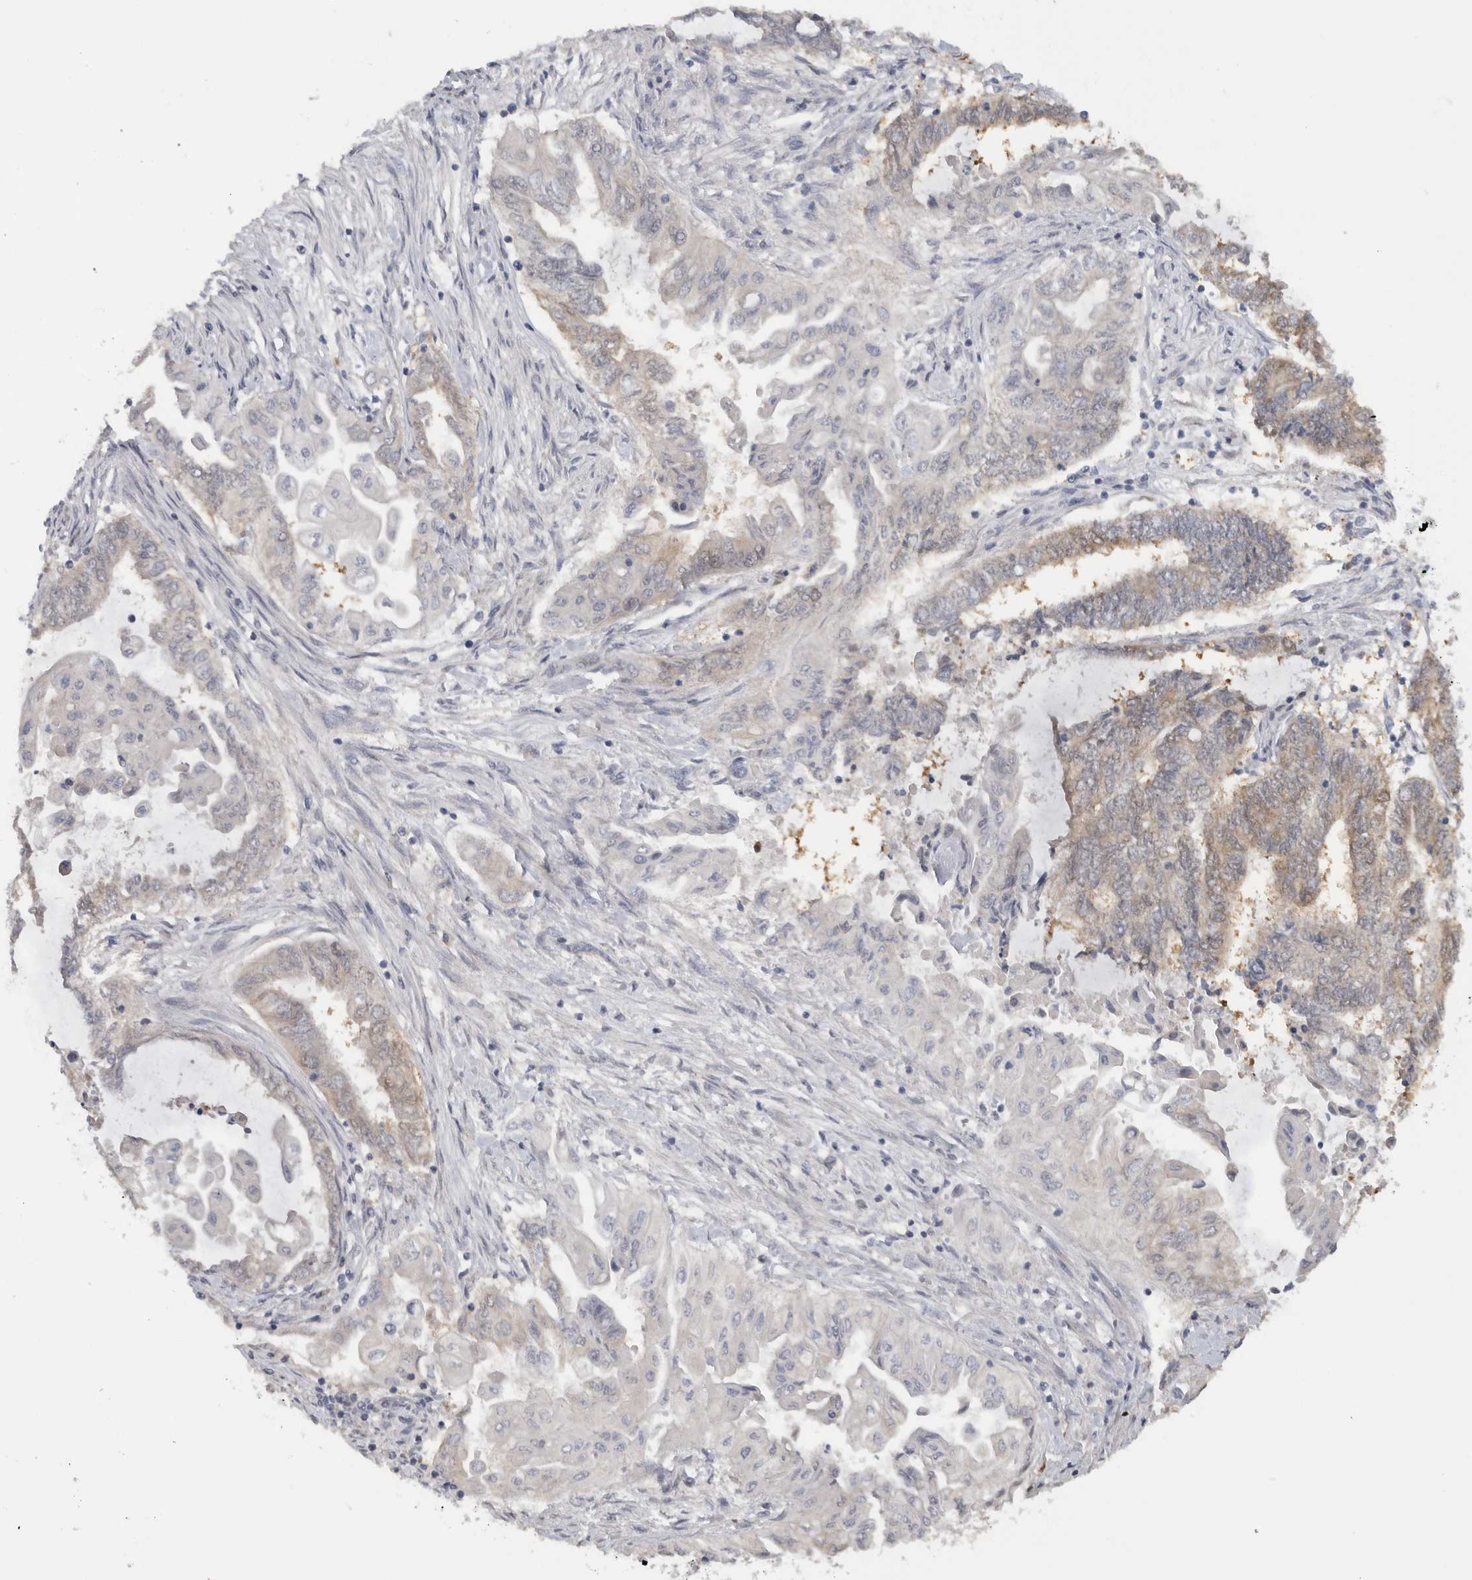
{"staining": {"intensity": "moderate", "quantity": "25%-75%", "location": "cytoplasmic/membranous"}, "tissue": "endometrial cancer", "cell_type": "Tumor cells", "image_type": "cancer", "snomed": [{"axis": "morphology", "description": "Adenocarcinoma, NOS"}, {"axis": "topography", "description": "Uterus"}, {"axis": "topography", "description": "Endometrium"}], "caption": "Immunohistochemical staining of human endometrial cancer displays medium levels of moderate cytoplasmic/membranous protein expression in approximately 25%-75% of tumor cells.", "gene": "DYRK2", "patient": {"sex": "female", "age": 70}}